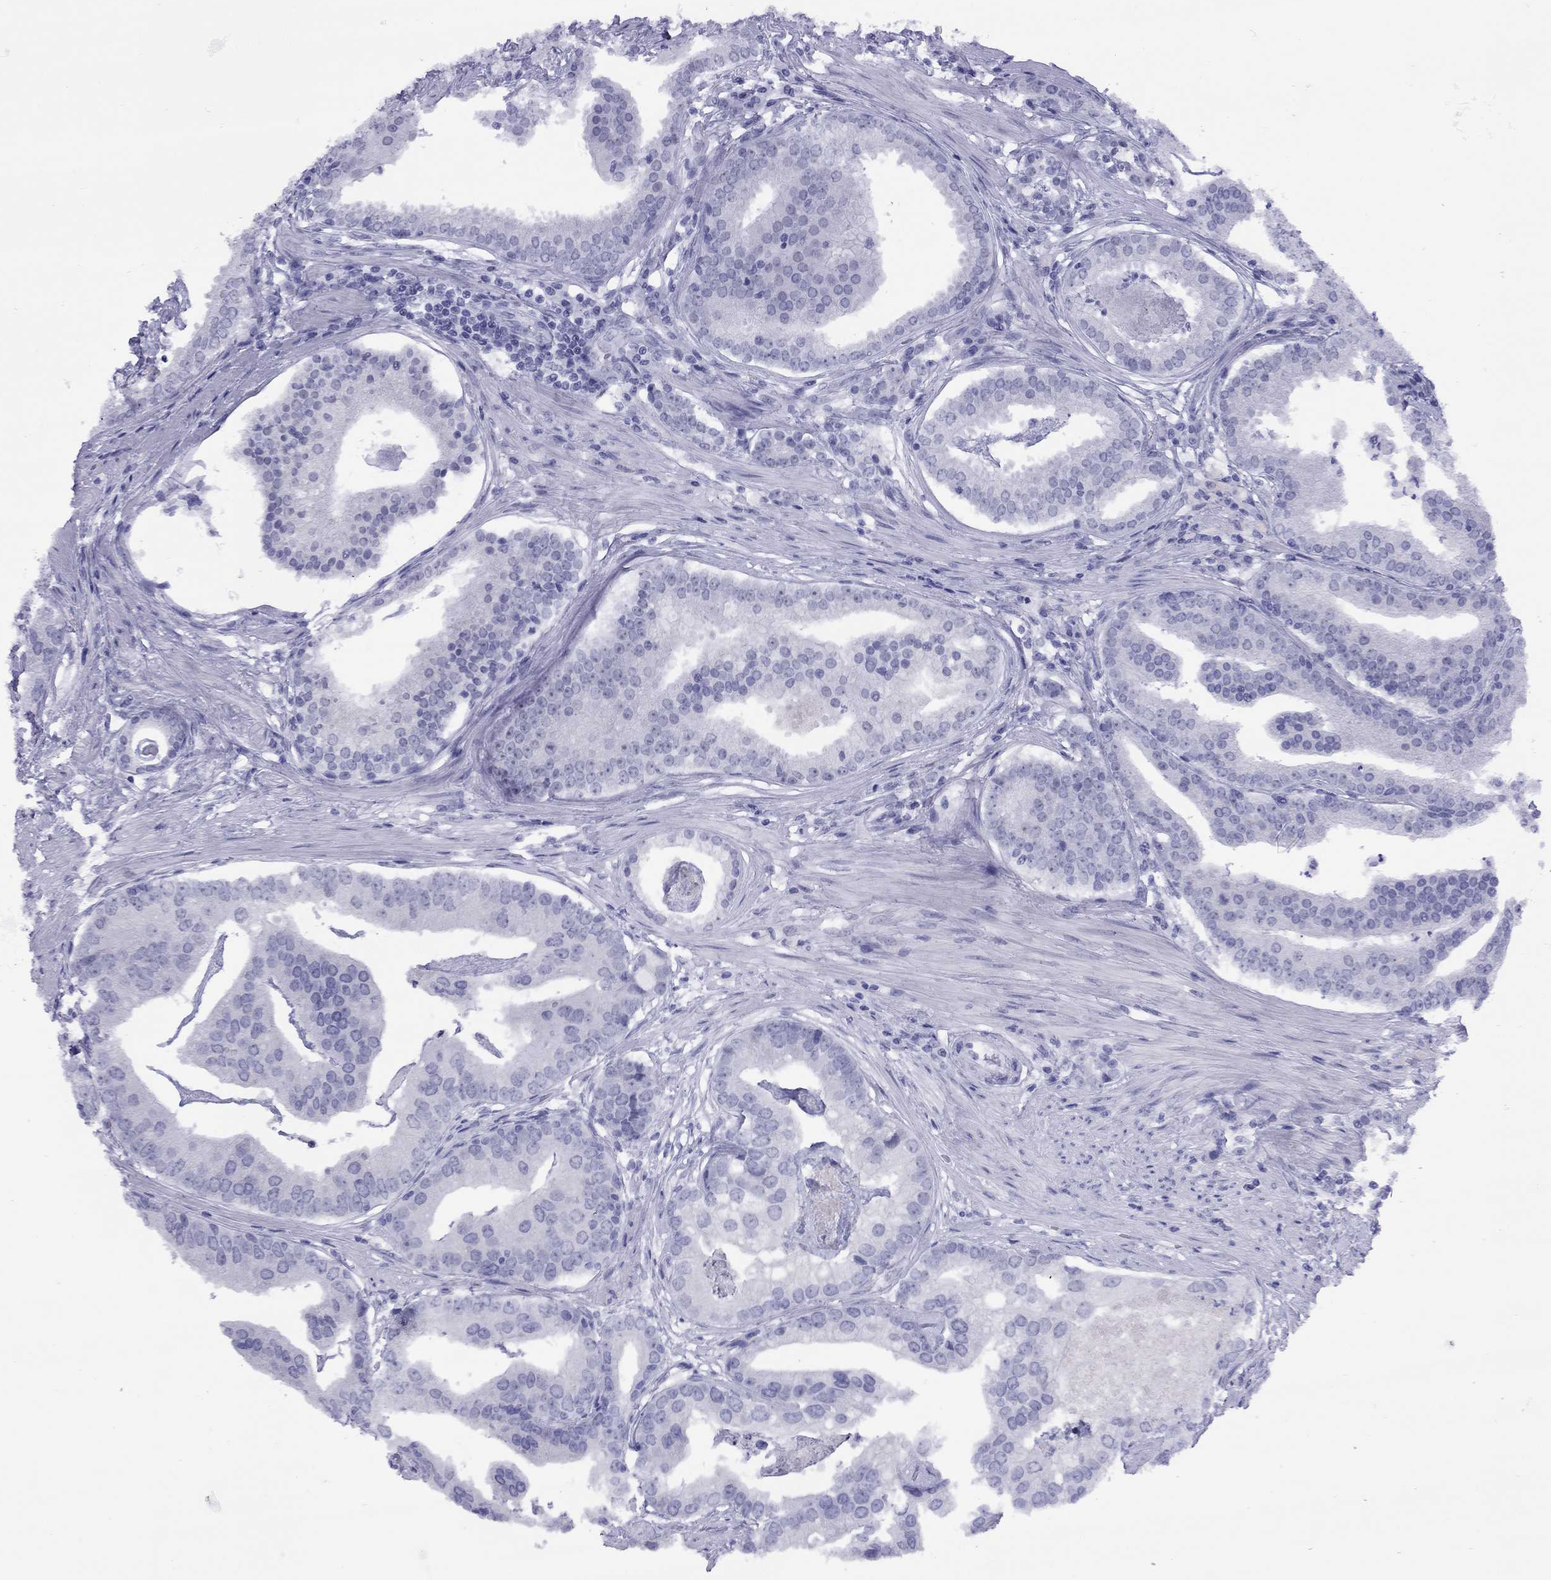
{"staining": {"intensity": "negative", "quantity": "none", "location": "none"}, "tissue": "prostate cancer", "cell_type": "Tumor cells", "image_type": "cancer", "snomed": [{"axis": "morphology", "description": "Adenocarcinoma, NOS"}, {"axis": "topography", "description": "Prostate and seminal vesicle, NOS"}, {"axis": "topography", "description": "Prostate"}], "caption": "Immunohistochemistry (IHC) photomicrograph of human prostate cancer stained for a protein (brown), which displays no staining in tumor cells. (Brightfield microscopy of DAB immunohistochemistry at high magnification).", "gene": "LYAR", "patient": {"sex": "male", "age": 44}}